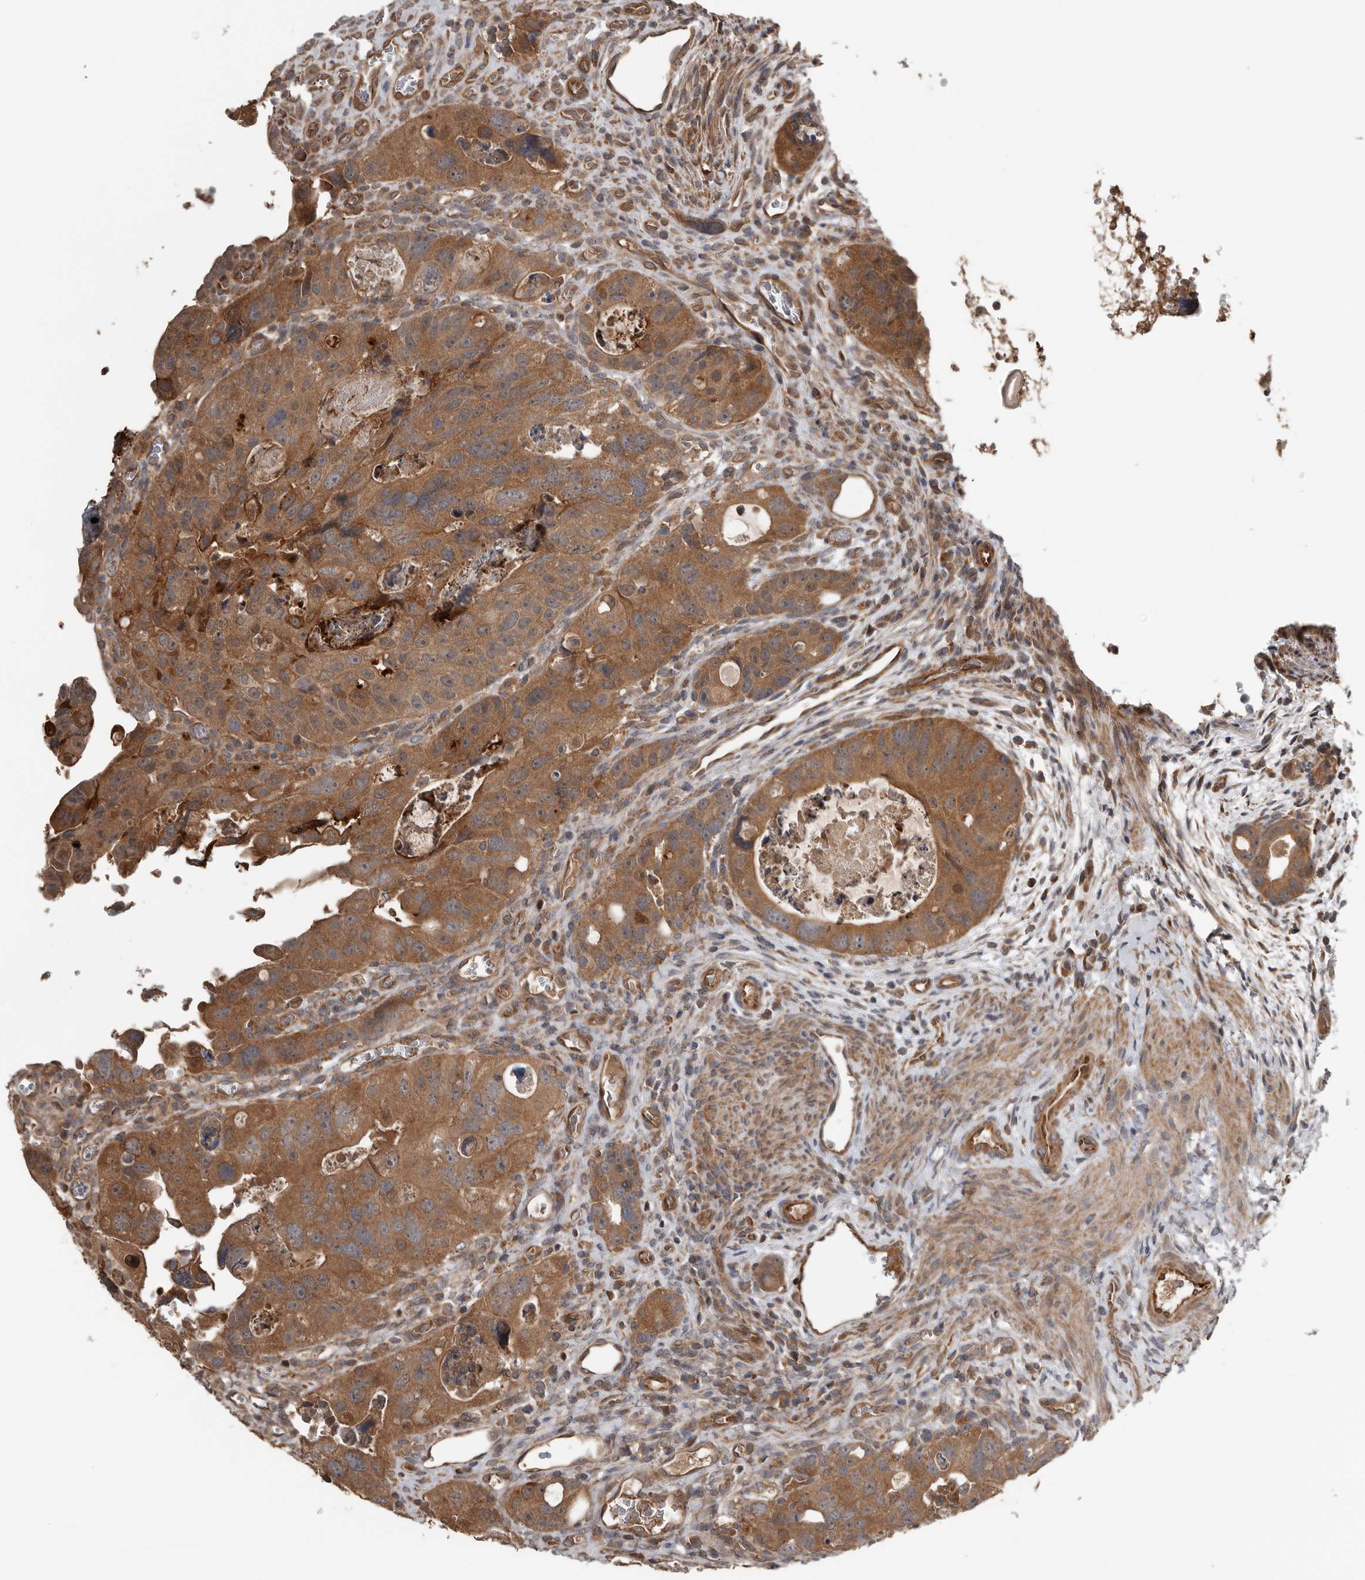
{"staining": {"intensity": "strong", "quantity": ">75%", "location": "cytoplasmic/membranous"}, "tissue": "colorectal cancer", "cell_type": "Tumor cells", "image_type": "cancer", "snomed": [{"axis": "morphology", "description": "Adenocarcinoma, NOS"}, {"axis": "topography", "description": "Rectum"}], "caption": "High-magnification brightfield microscopy of colorectal cancer stained with DAB (3,3'-diaminobenzidine) (brown) and counterstained with hematoxylin (blue). tumor cells exhibit strong cytoplasmic/membranous expression is seen in approximately>75% of cells.", "gene": "DNAJB4", "patient": {"sex": "male", "age": 59}}